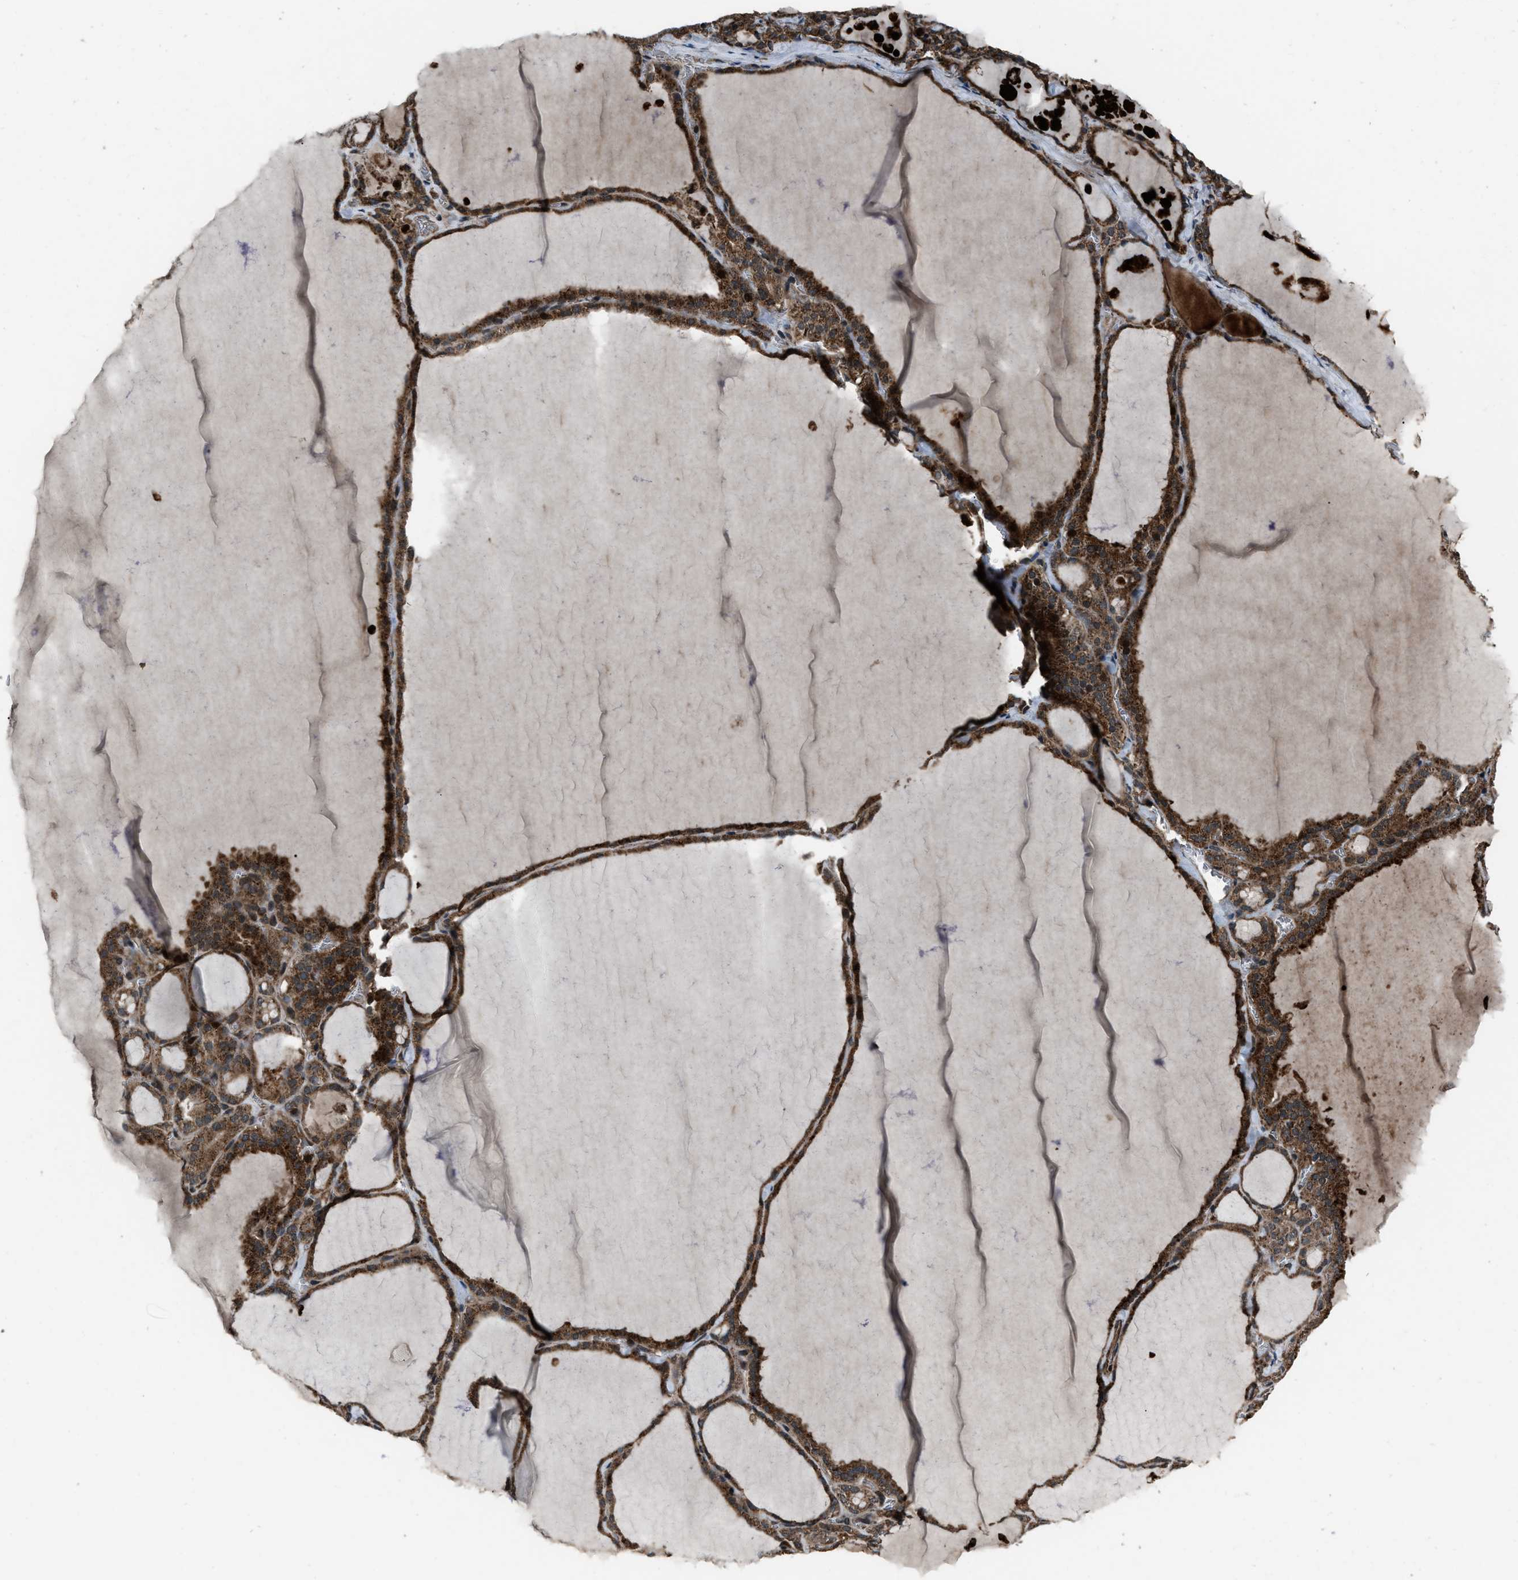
{"staining": {"intensity": "strong", "quantity": ">75%", "location": "cytoplasmic/membranous"}, "tissue": "thyroid gland", "cell_type": "Glandular cells", "image_type": "normal", "snomed": [{"axis": "morphology", "description": "Normal tissue, NOS"}, {"axis": "topography", "description": "Thyroid gland"}], "caption": "Glandular cells exhibit strong cytoplasmic/membranous positivity in about >75% of cells in benign thyroid gland. (DAB (3,3'-diaminobenzidine) IHC, brown staining for protein, blue staining for nuclei).", "gene": "IRAK4", "patient": {"sex": "male", "age": 56}}